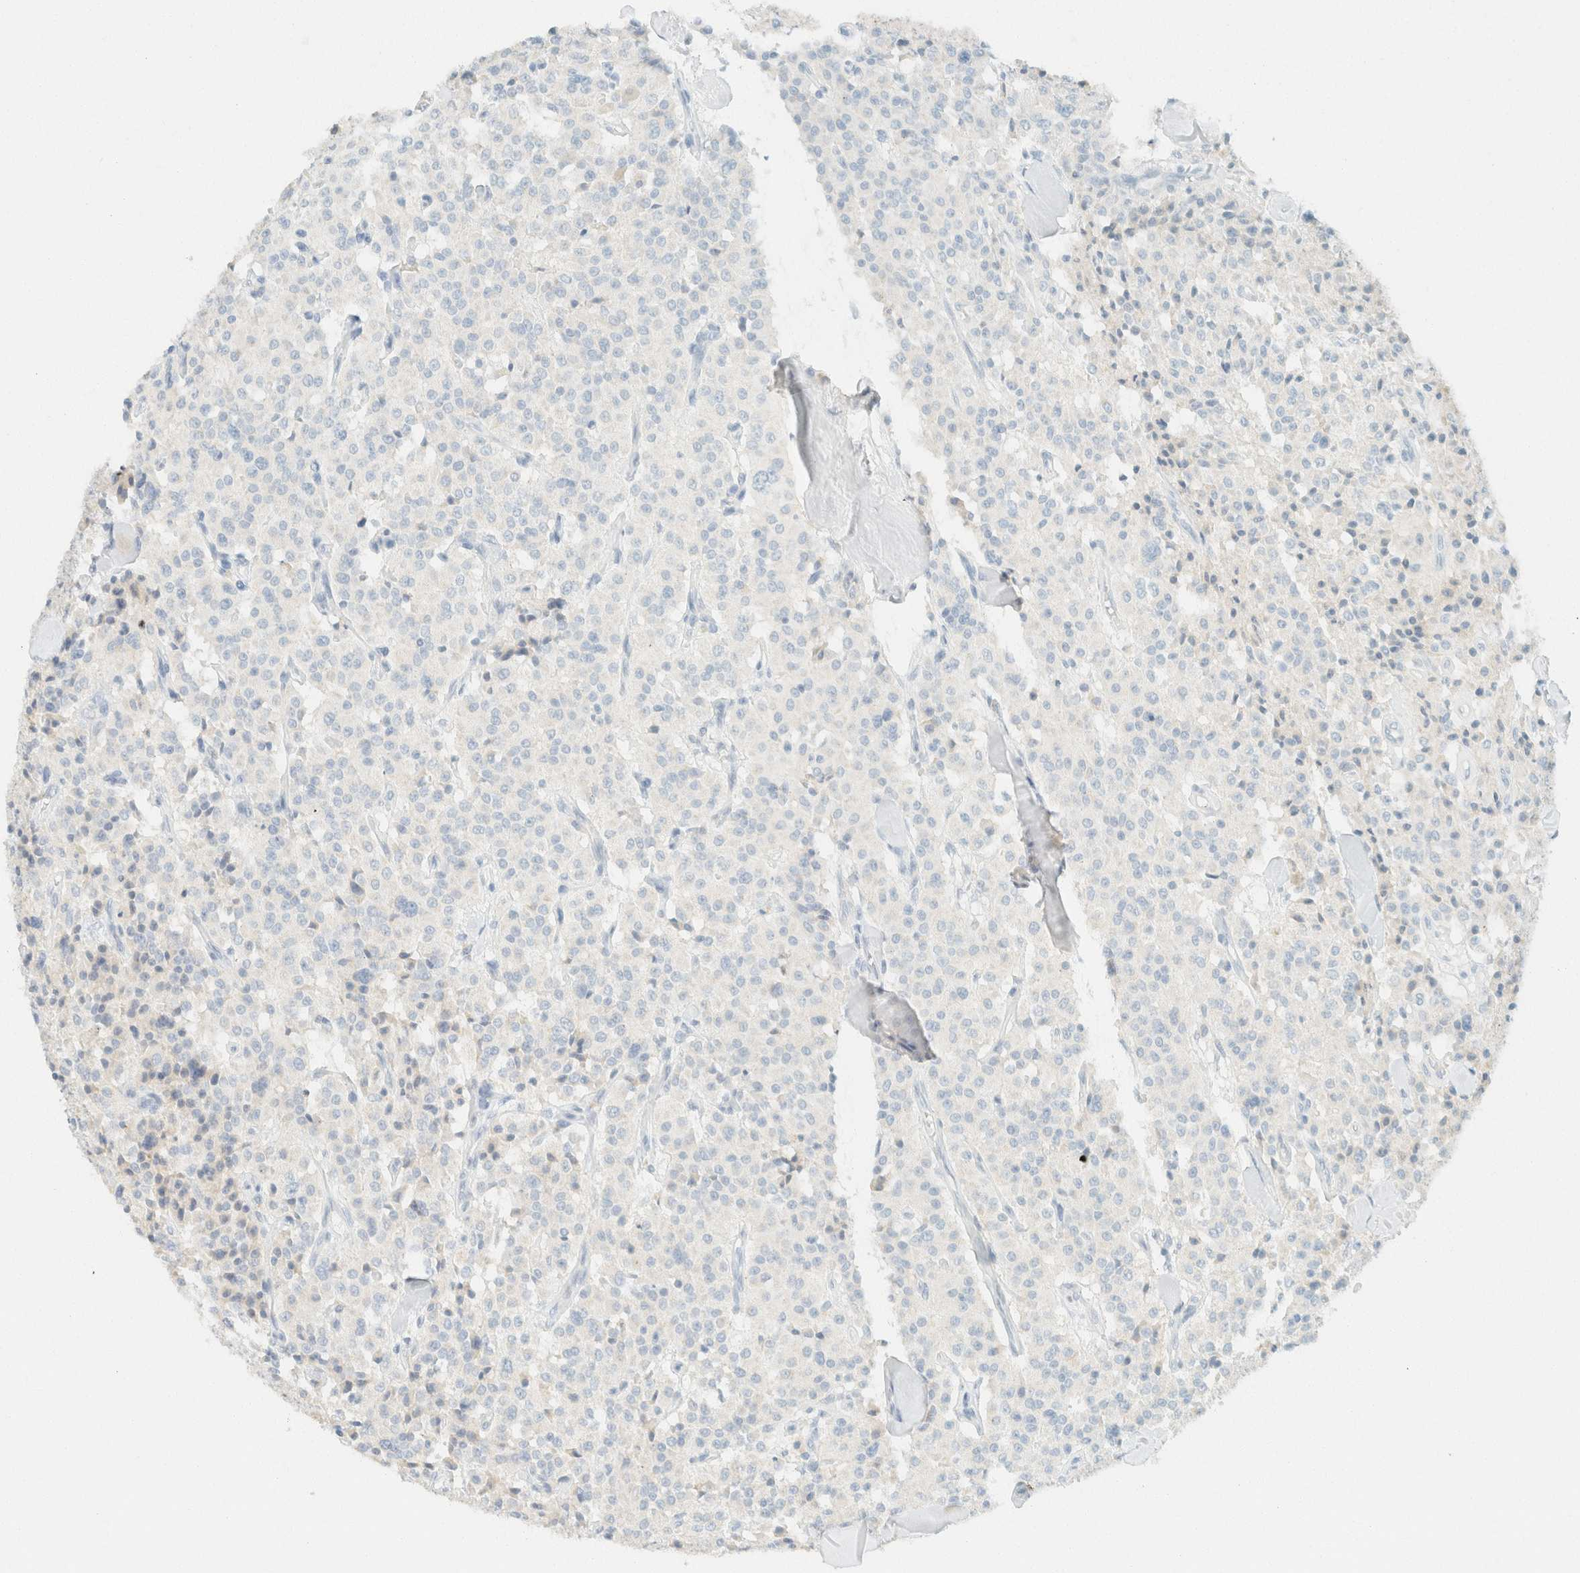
{"staining": {"intensity": "negative", "quantity": "none", "location": "none"}, "tissue": "carcinoid", "cell_type": "Tumor cells", "image_type": "cancer", "snomed": [{"axis": "morphology", "description": "Carcinoid, malignant, NOS"}, {"axis": "topography", "description": "Lung"}], "caption": "Human carcinoid (malignant) stained for a protein using immunohistochemistry (IHC) exhibits no expression in tumor cells.", "gene": "GPA33", "patient": {"sex": "male", "age": 30}}